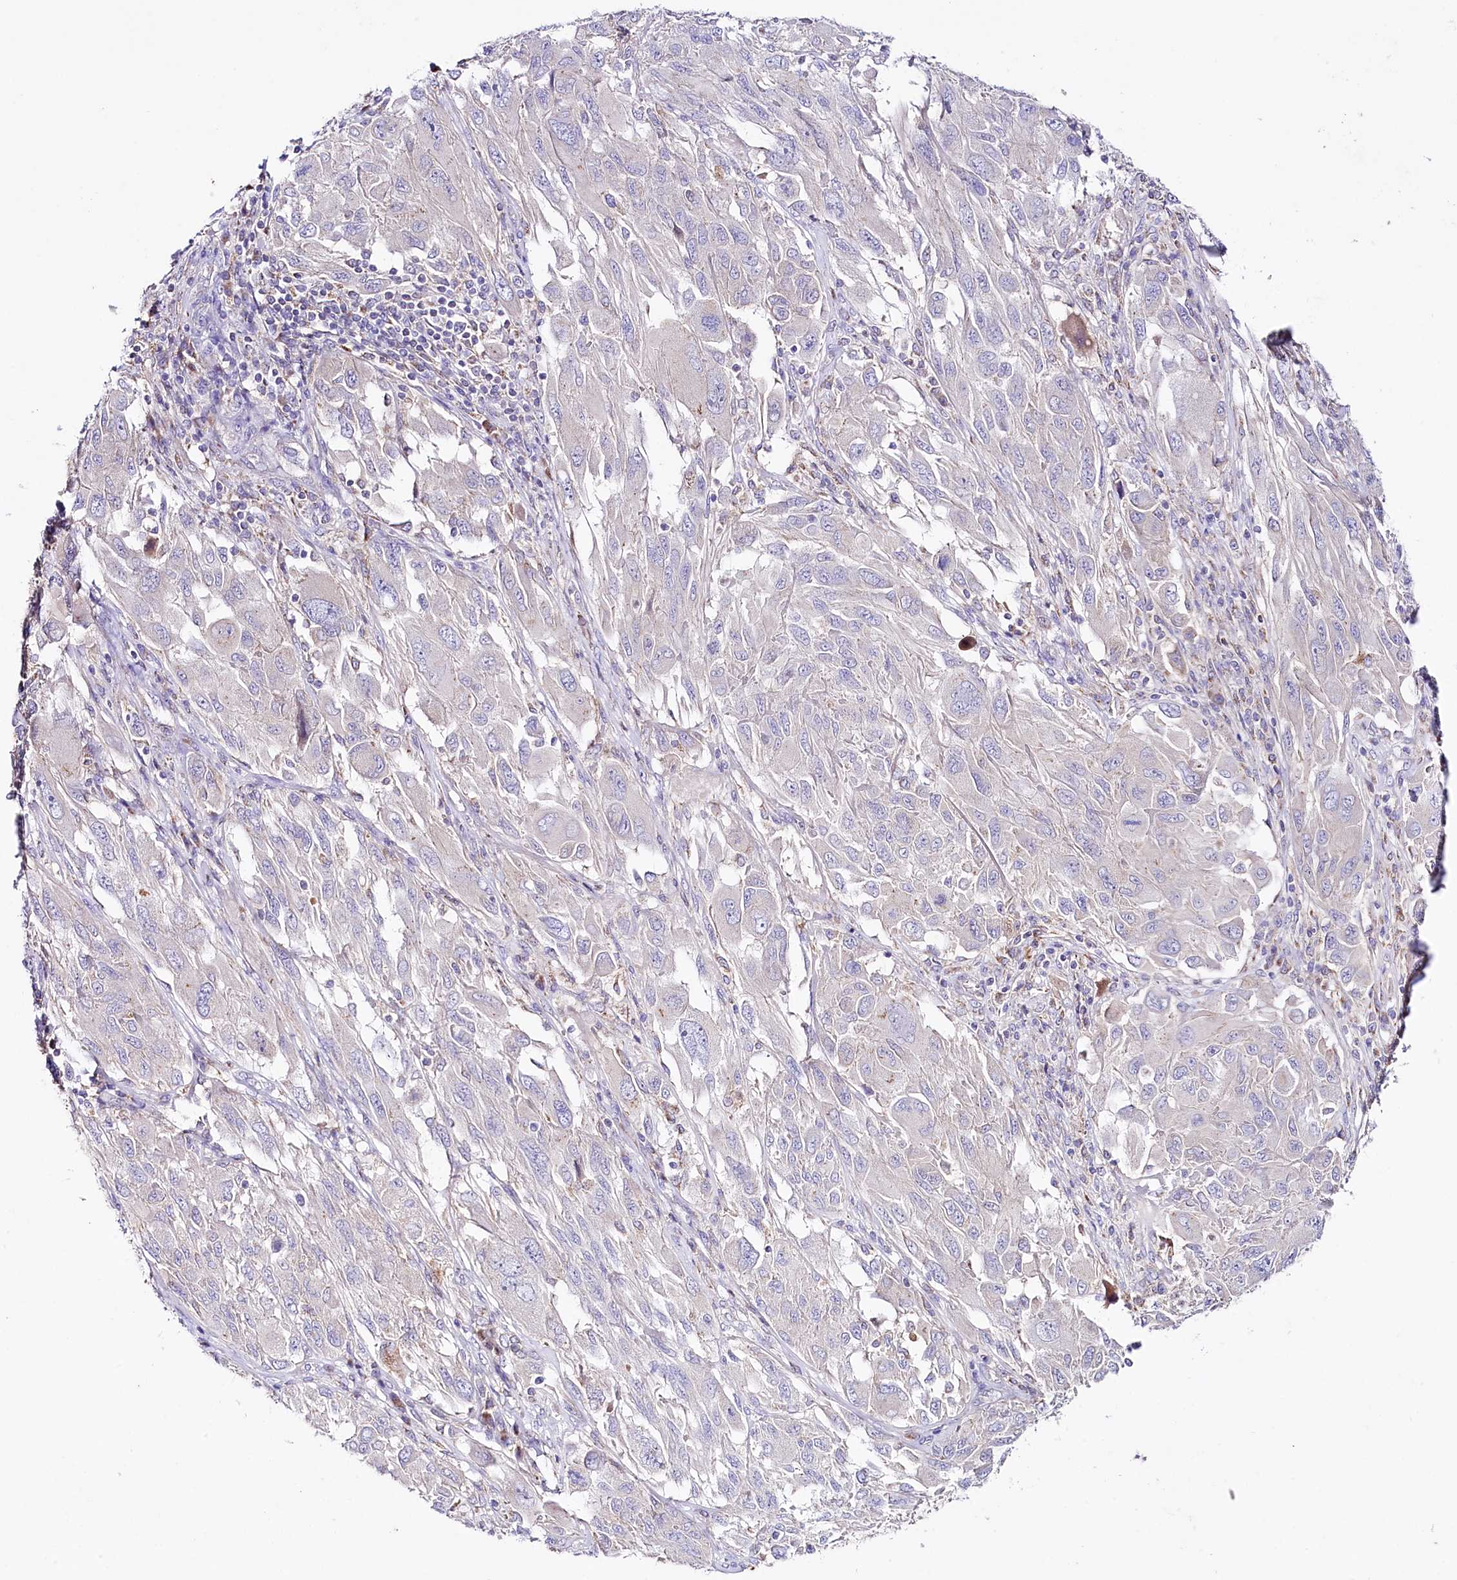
{"staining": {"intensity": "negative", "quantity": "none", "location": "none"}, "tissue": "melanoma", "cell_type": "Tumor cells", "image_type": "cancer", "snomed": [{"axis": "morphology", "description": "Malignant melanoma, NOS"}, {"axis": "topography", "description": "Skin"}], "caption": "Immunohistochemical staining of melanoma reveals no significant staining in tumor cells. Nuclei are stained in blue.", "gene": "SACM1L", "patient": {"sex": "female", "age": 91}}